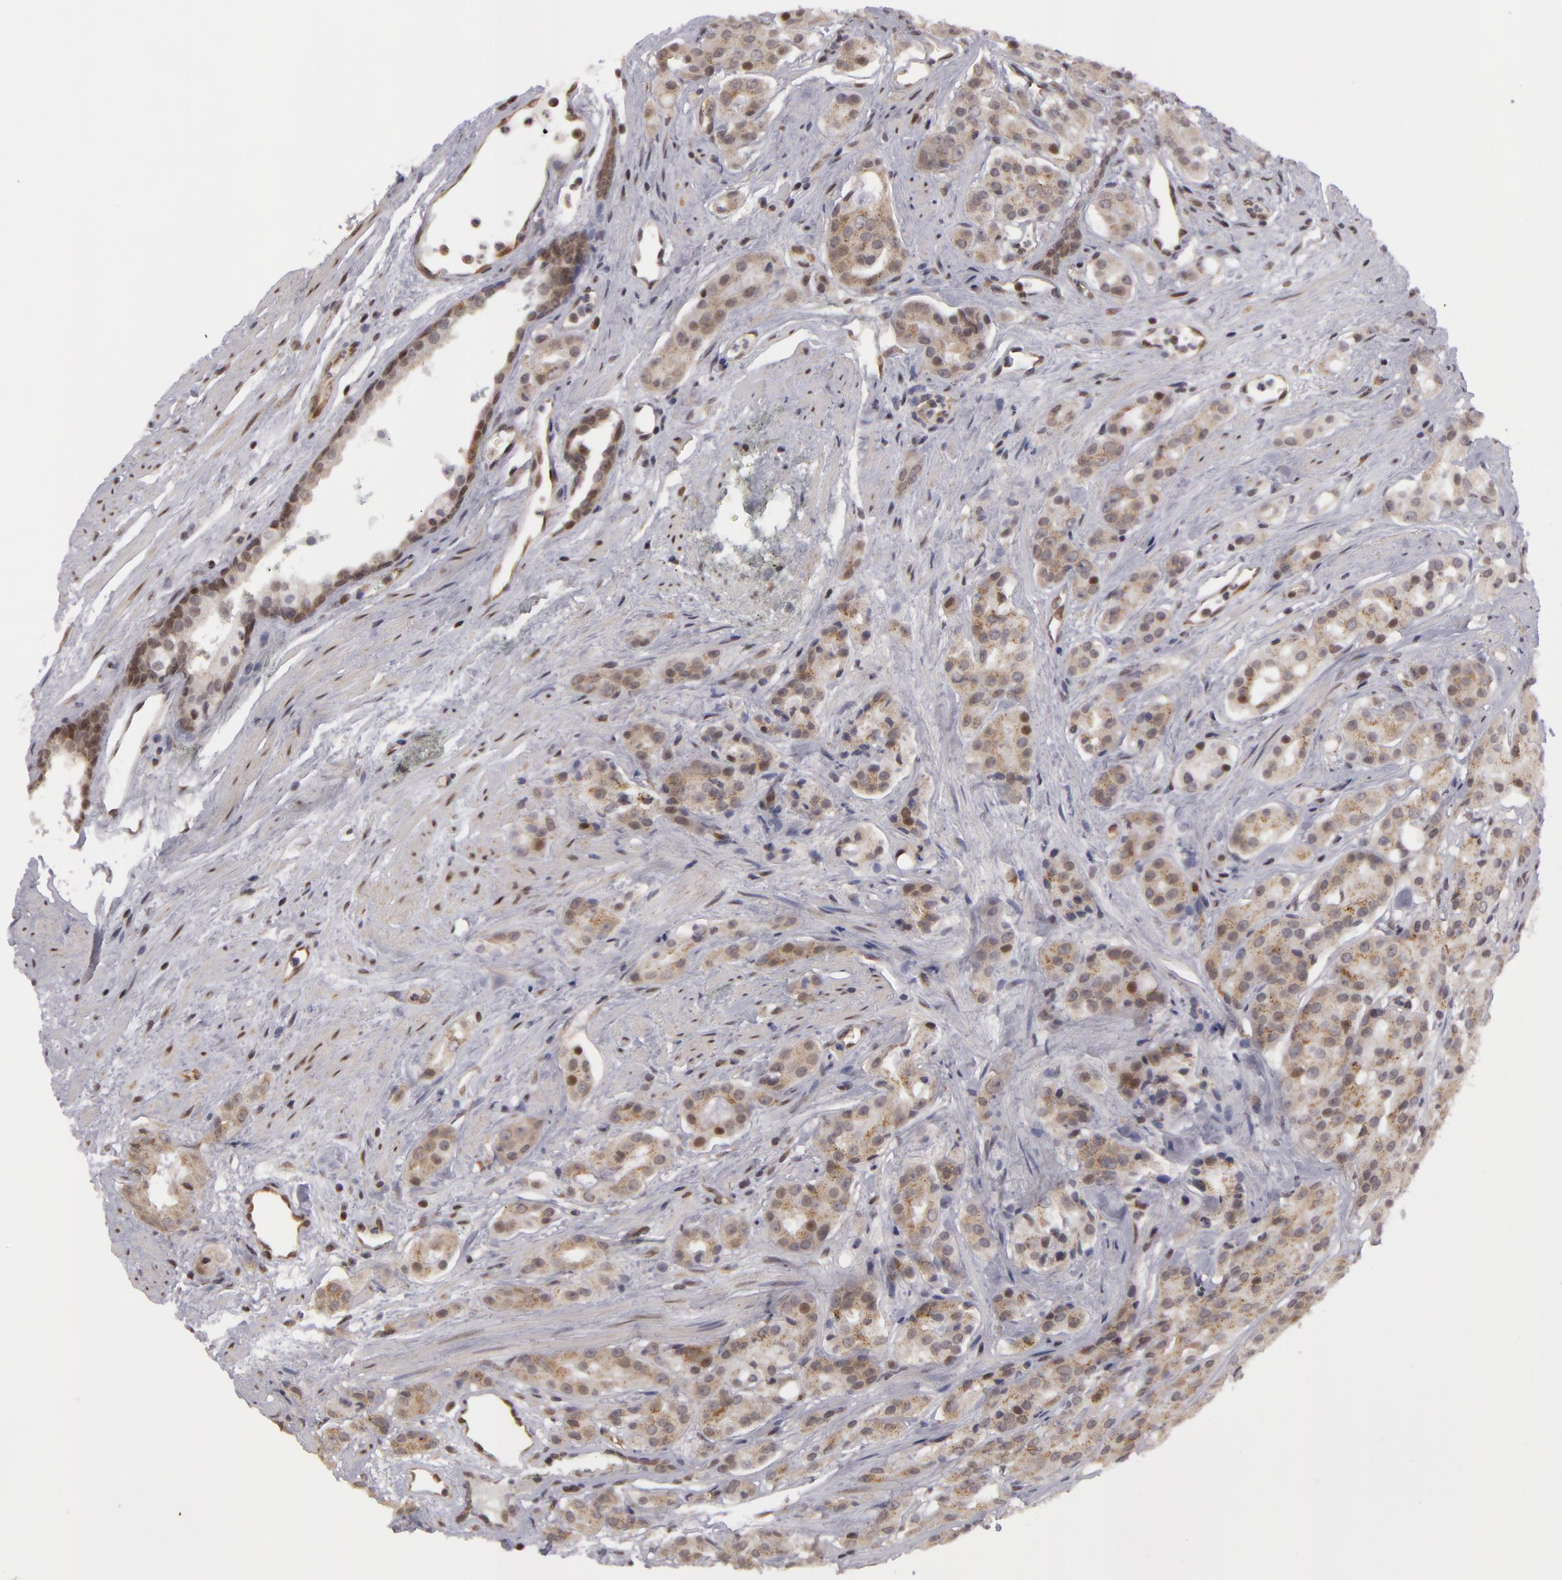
{"staining": {"intensity": "weak", "quantity": "25%-75%", "location": "cytoplasmic/membranous"}, "tissue": "prostate cancer", "cell_type": "Tumor cells", "image_type": "cancer", "snomed": [{"axis": "morphology", "description": "Adenocarcinoma, High grade"}, {"axis": "topography", "description": "Prostate"}], "caption": "Tumor cells exhibit weak cytoplasmic/membranous staining in approximately 25%-75% of cells in prostate cancer (adenocarcinoma (high-grade)). The staining is performed using DAB brown chromogen to label protein expression. The nuclei are counter-stained blue using hematoxylin.", "gene": "ZNF133", "patient": {"sex": "male", "age": 64}}